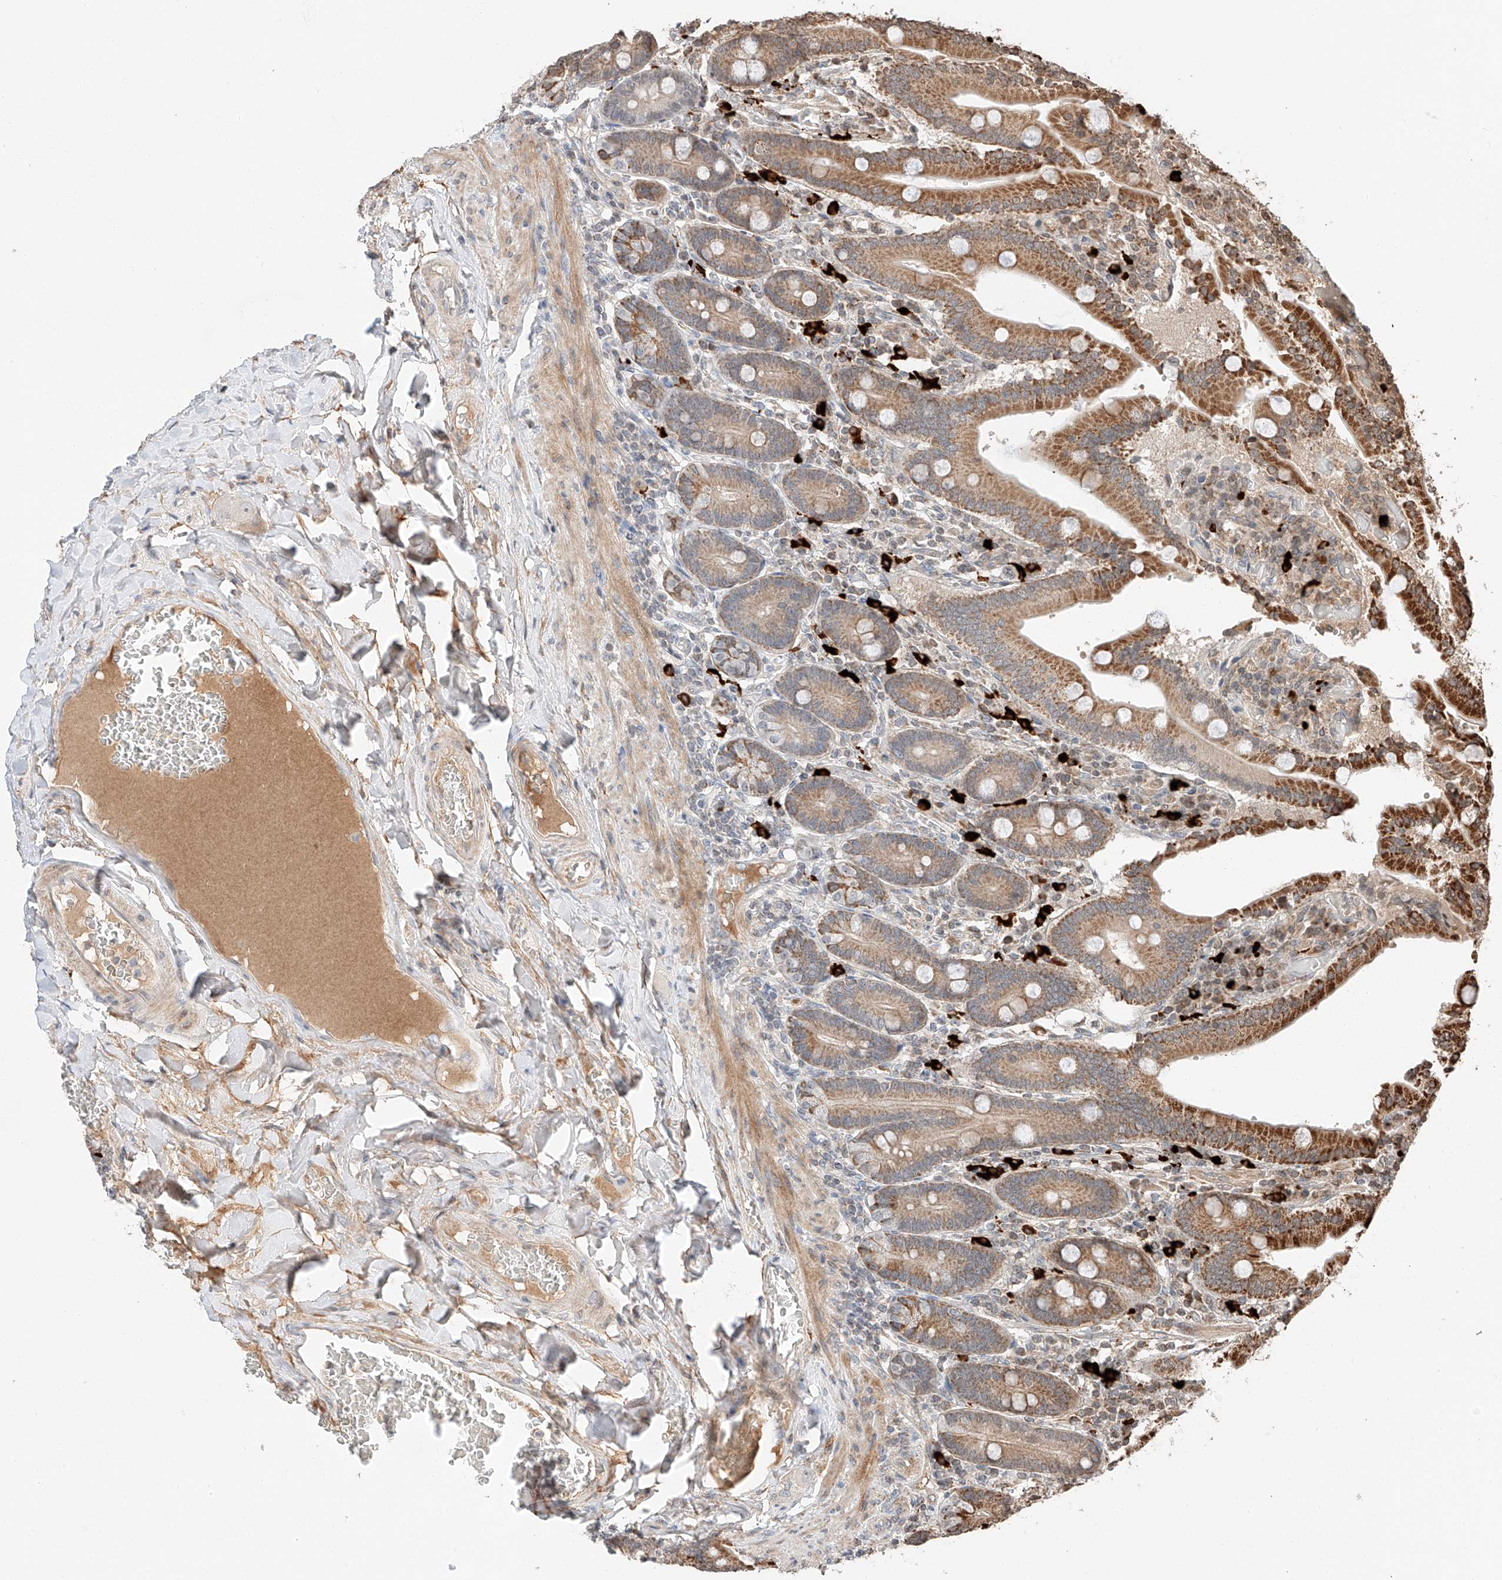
{"staining": {"intensity": "moderate", "quantity": ">75%", "location": "cytoplasmic/membranous"}, "tissue": "duodenum", "cell_type": "Glandular cells", "image_type": "normal", "snomed": [{"axis": "morphology", "description": "Normal tissue, NOS"}, {"axis": "topography", "description": "Duodenum"}], "caption": "Glandular cells show moderate cytoplasmic/membranous staining in about >75% of cells in unremarkable duodenum.", "gene": "ARHGAP33", "patient": {"sex": "female", "age": 62}}